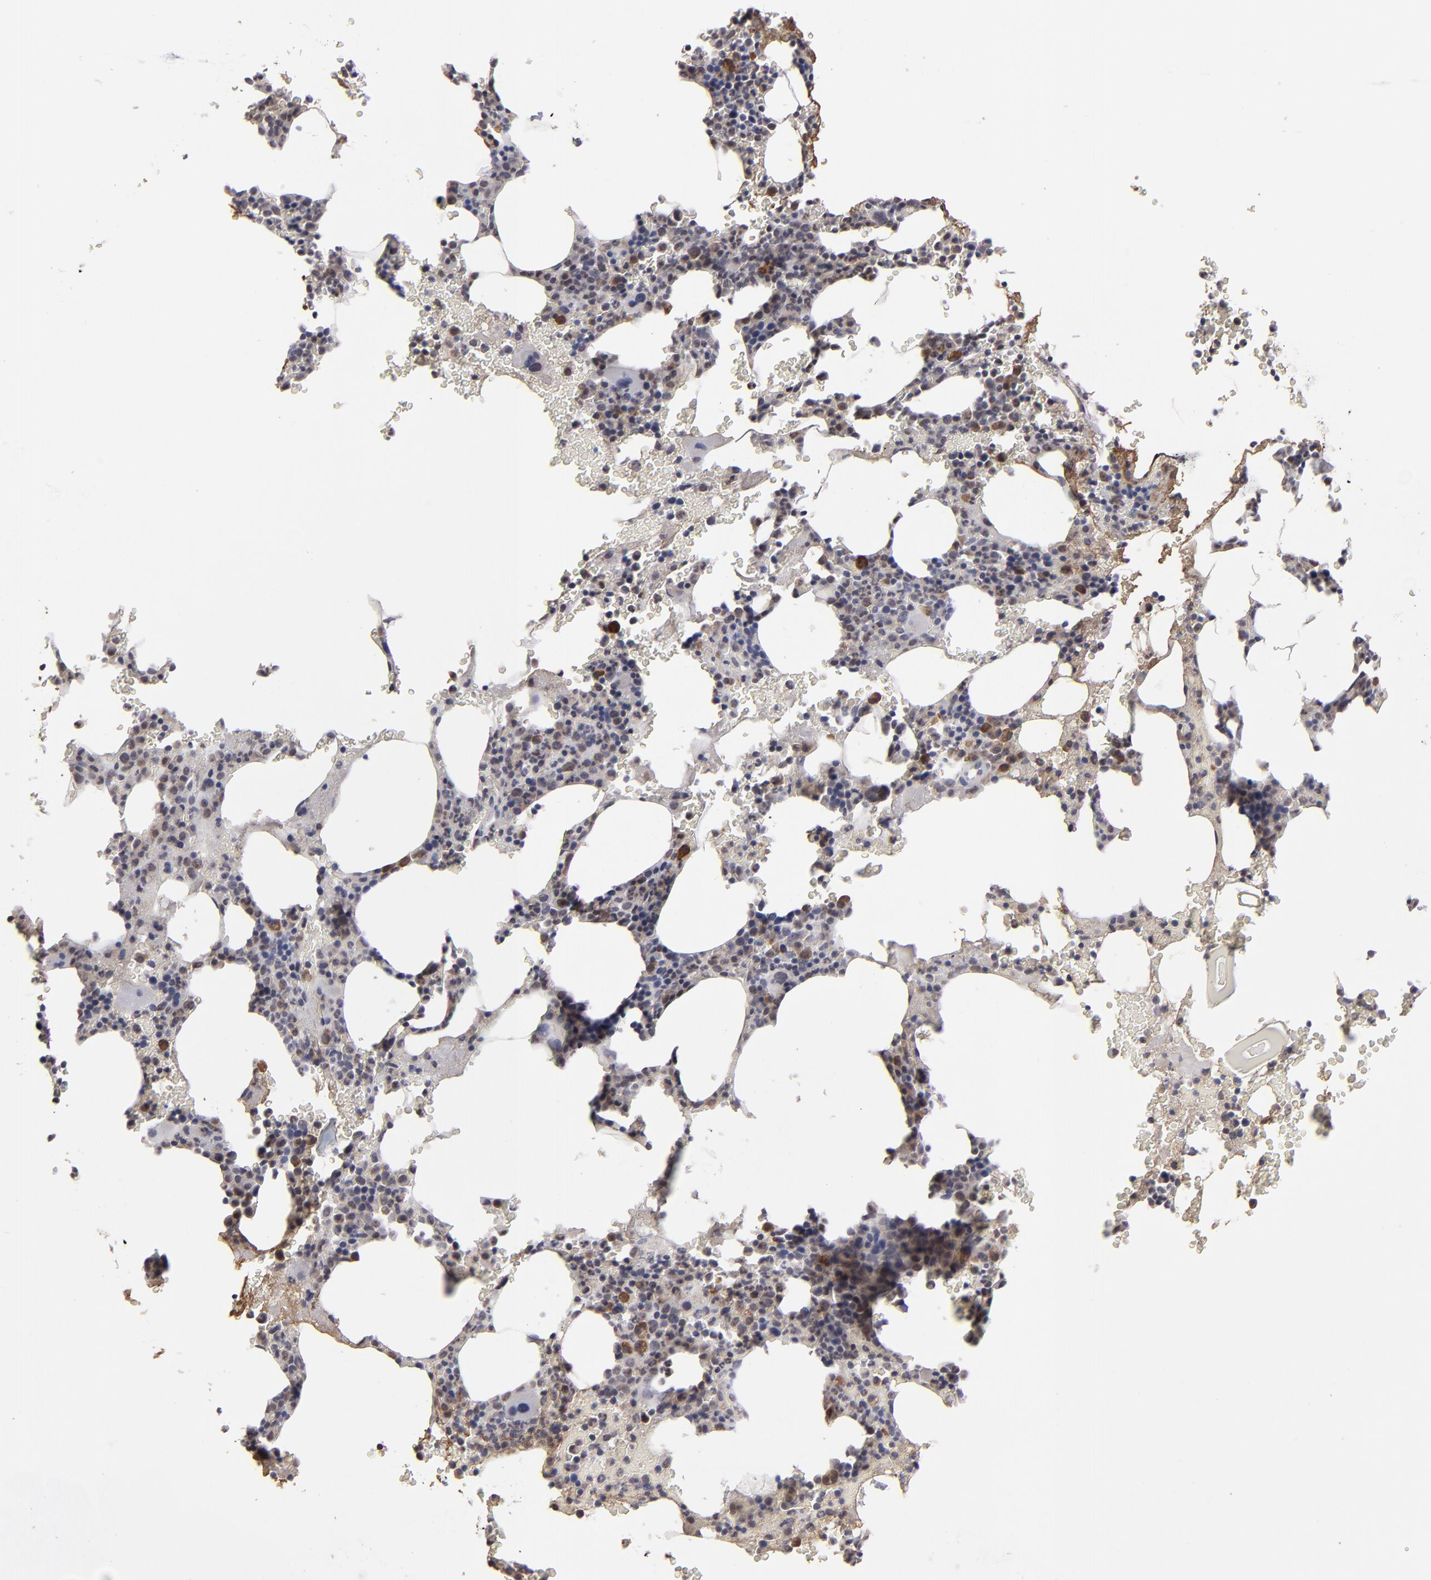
{"staining": {"intensity": "moderate", "quantity": "<25%", "location": "cytoplasmic/membranous"}, "tissue": "bone marrow", "cell_type": "Hematopoietic cells", "image_type": "normal", "snomed": [{"axis": "morphology", "description": "Normal tissue, NOS"}, {"axis": "topography", "description": "Bone marrow"}], "caption": "This histopathology image reveals immunohistochemistry (IHC) staining of normal human bone marrow, with low moderate cytoplasmic/membranous expression in approximately <25% of hematopoietic cells.", "gene": "GLCCI1", "patient": {"sex": "male", "age": 82}}